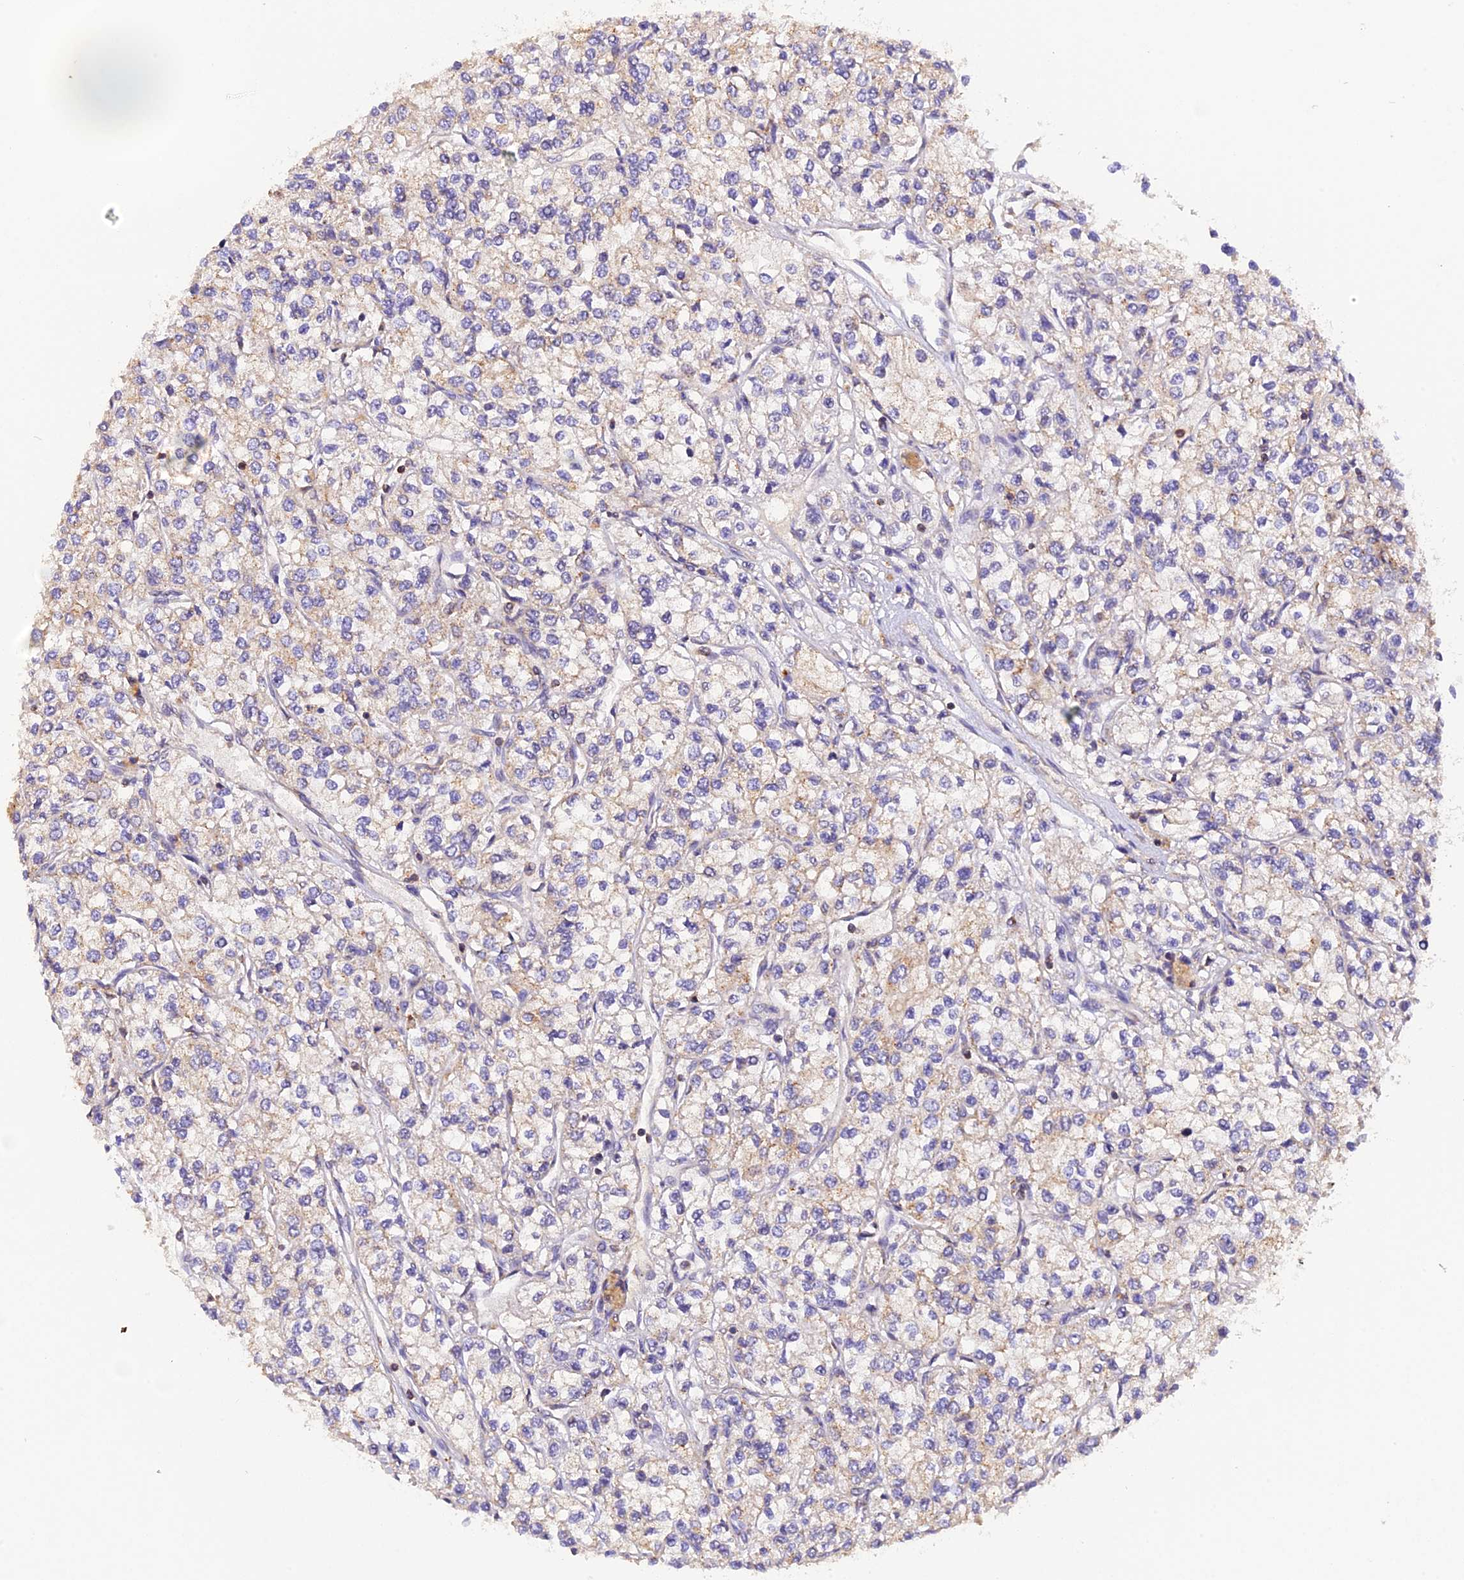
{"staining": {"intensity": "negative", "quantity": "none", "location": "none"}, "tissue": "renal cancer", "cell_type": "Tumor cells", "image_type": "cancer", "snomed": [{"axis": "morphology", "description": "Adenocarcinoma, NOS"}, {"axis": "topography", "description": "Kidney"}], "caption": "Adenocarcinoma (renal) was stained to show a protein in brown. There is no significant expression in tumor cells.", "gene": "PEX3", "patient": {"sex": "male", "age": 80}}